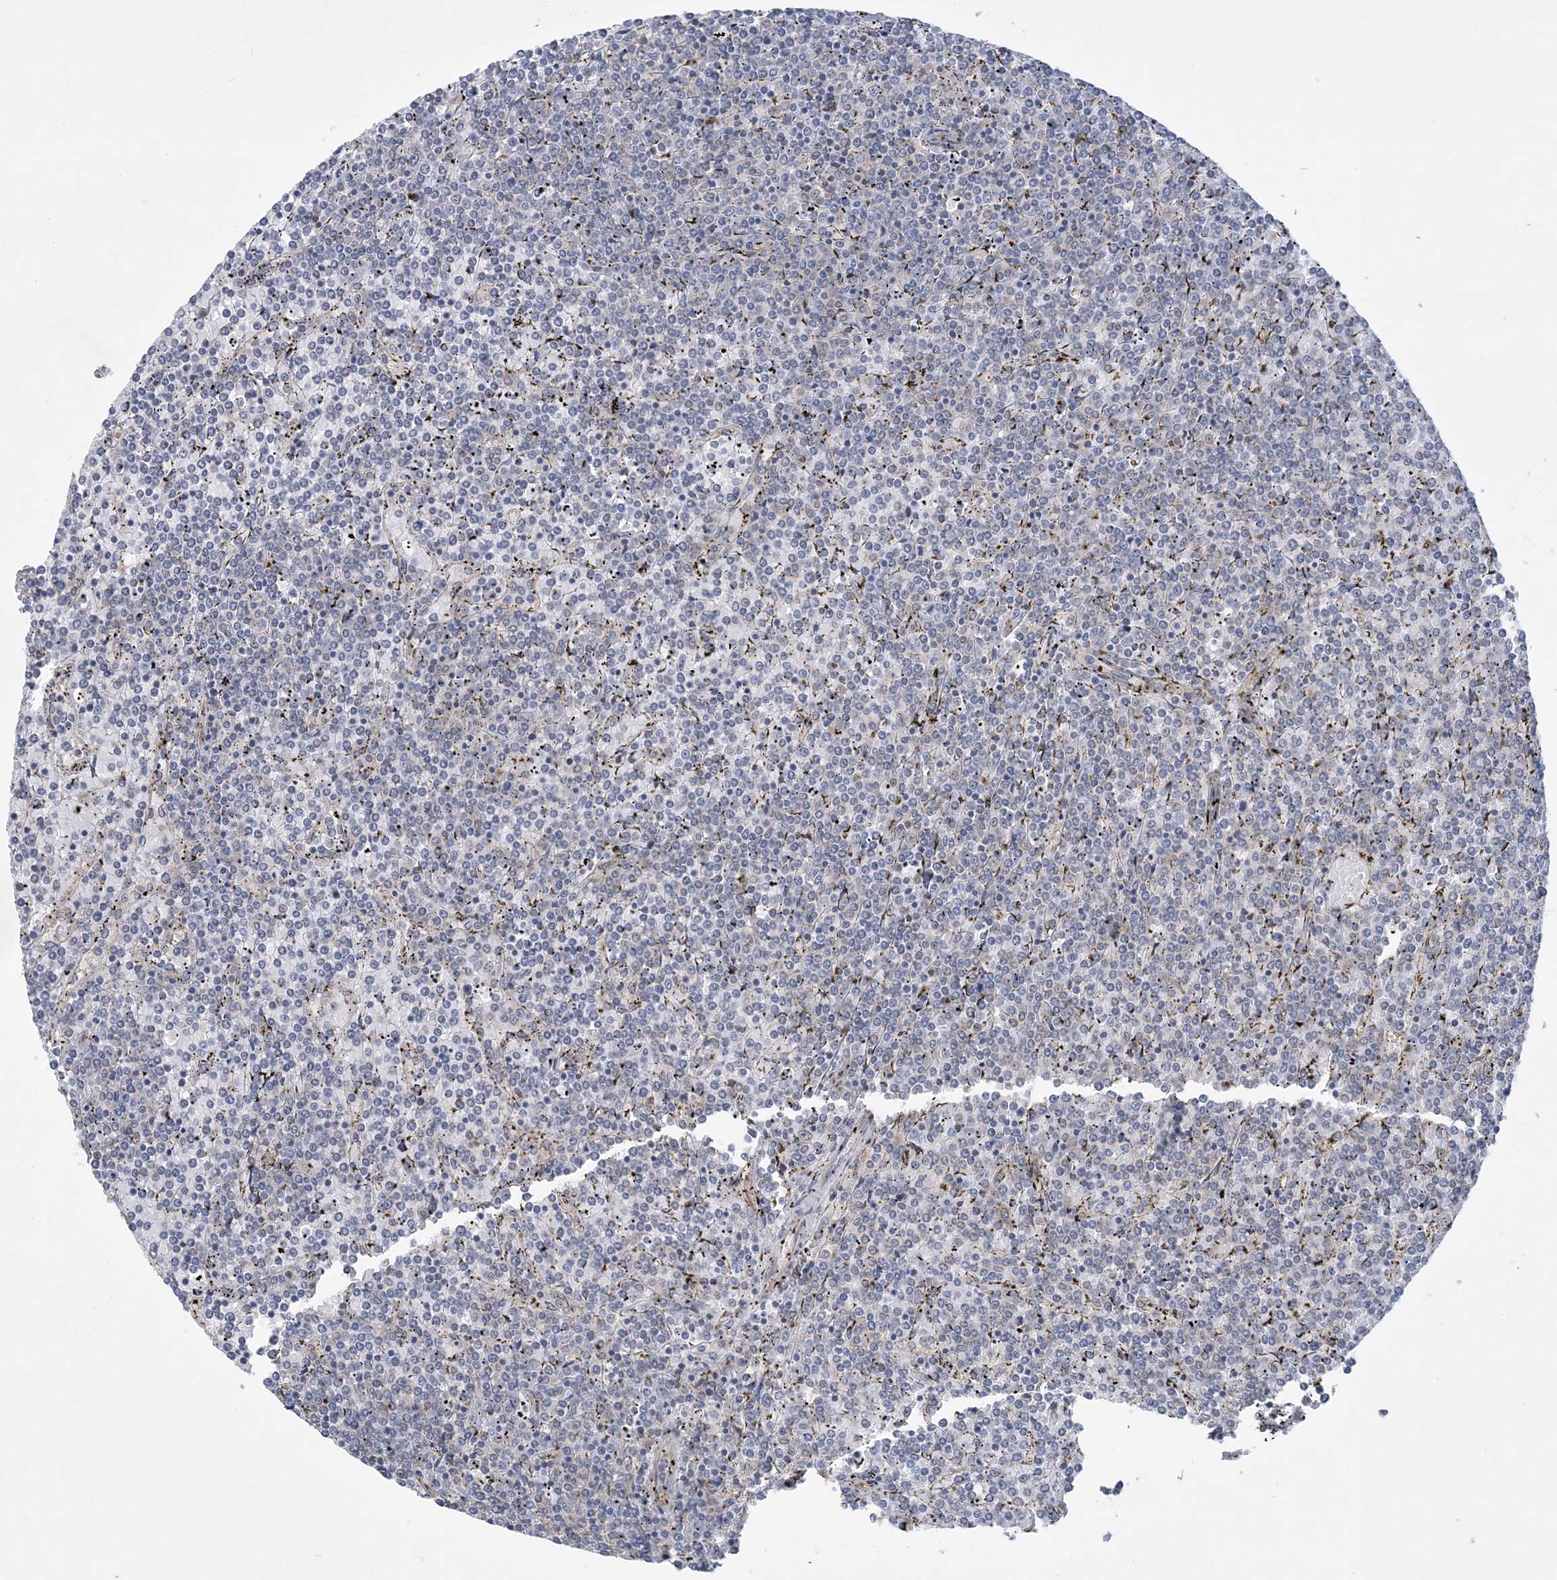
{"staining": {"intensity": "negative", "quantity": "none", "location": "none"}, "tissue": "lymphoma", "cell_type": "Tumor cells", "image_type": "cancer", "snomed": [{"axis": "morphology", "description": "Malignant lymphoma, non-Hodgkin's type, Low grade"}, {"axis": "topography", "description": "Spleen"}], "caption": "This is a image of immunohistochemistry (IHC) staining of lymphoma, which shows no positivity in tumor cells.", "gene": "MAP4K5", "patient": {"sex": "female", "age": 19}}